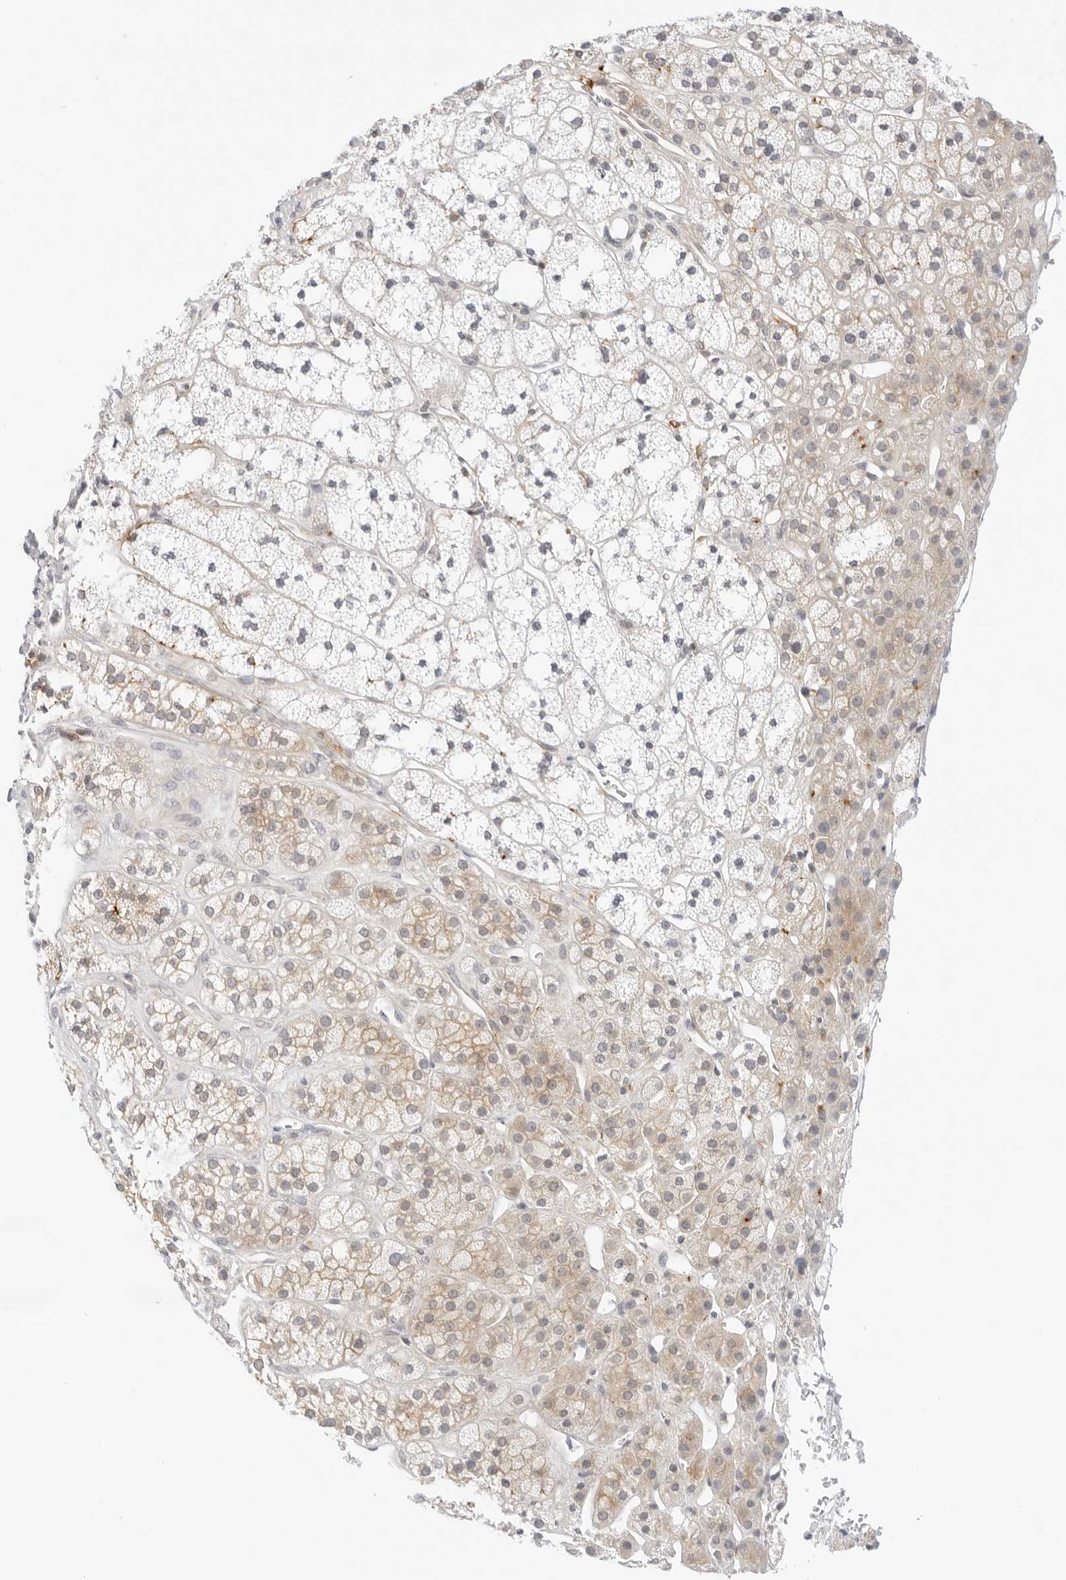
{"staining": {"intensity": "moderate", "quantity": "25%-75%", "location": "cytoplasmic/membranous"}, "tissue": "adrenal gland", "cell_type": "Glandular cells", "image_type": "normal", "snomed": [{"axis": "morphology", "description": "Normal tissue, NOS"}, {"axis": "topography", "description": "Adrenal gland"}], "caption": "Immunohistochemistry (IHC) (DAB (3,3'-diaminobenzidine)) staining of unremarkable human adrenal gland reveals moderate cytoplasmic/membranous protein expression in about 25%-75% of glandular cells.", "gene": "OSCP1", "patient": {"sex": "male", "age": 56}}